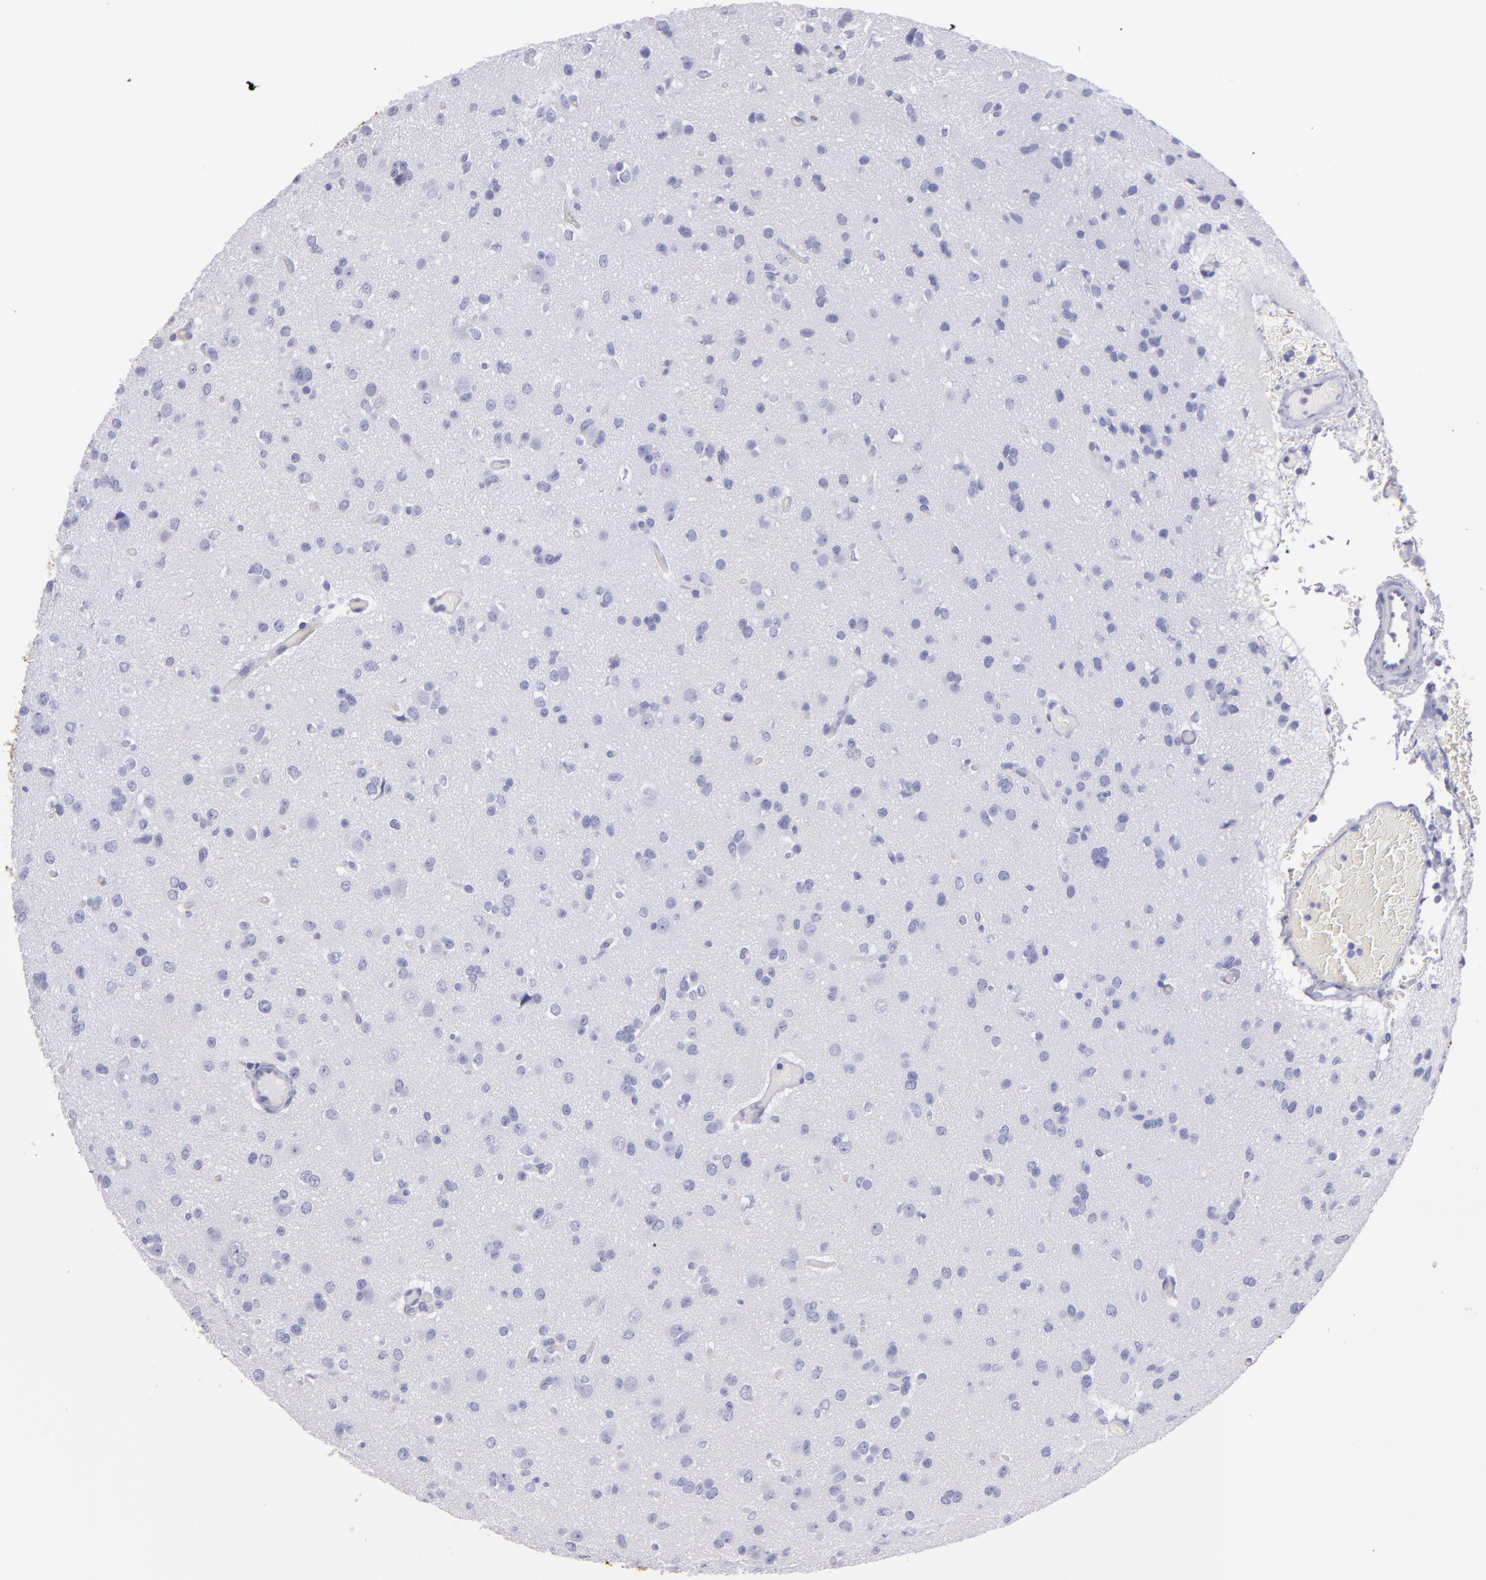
{"staining": {"intensity": "negative", "quantity": "none", "location": "none"}, "tissue": "glioma", "cell_type": "Tumor cells", "image_type": "cancer", "snomed": [{"axis": "morphology", "description": "Glioma, malignant, Low grade"}, {"axis": "topography", "description": "Brain"}], "caption": "Photomicrograph shows no protein staining in tumor cells of glioma tissue.", "gene": "TG", "patient": {"sex": "male", "age": 42}}